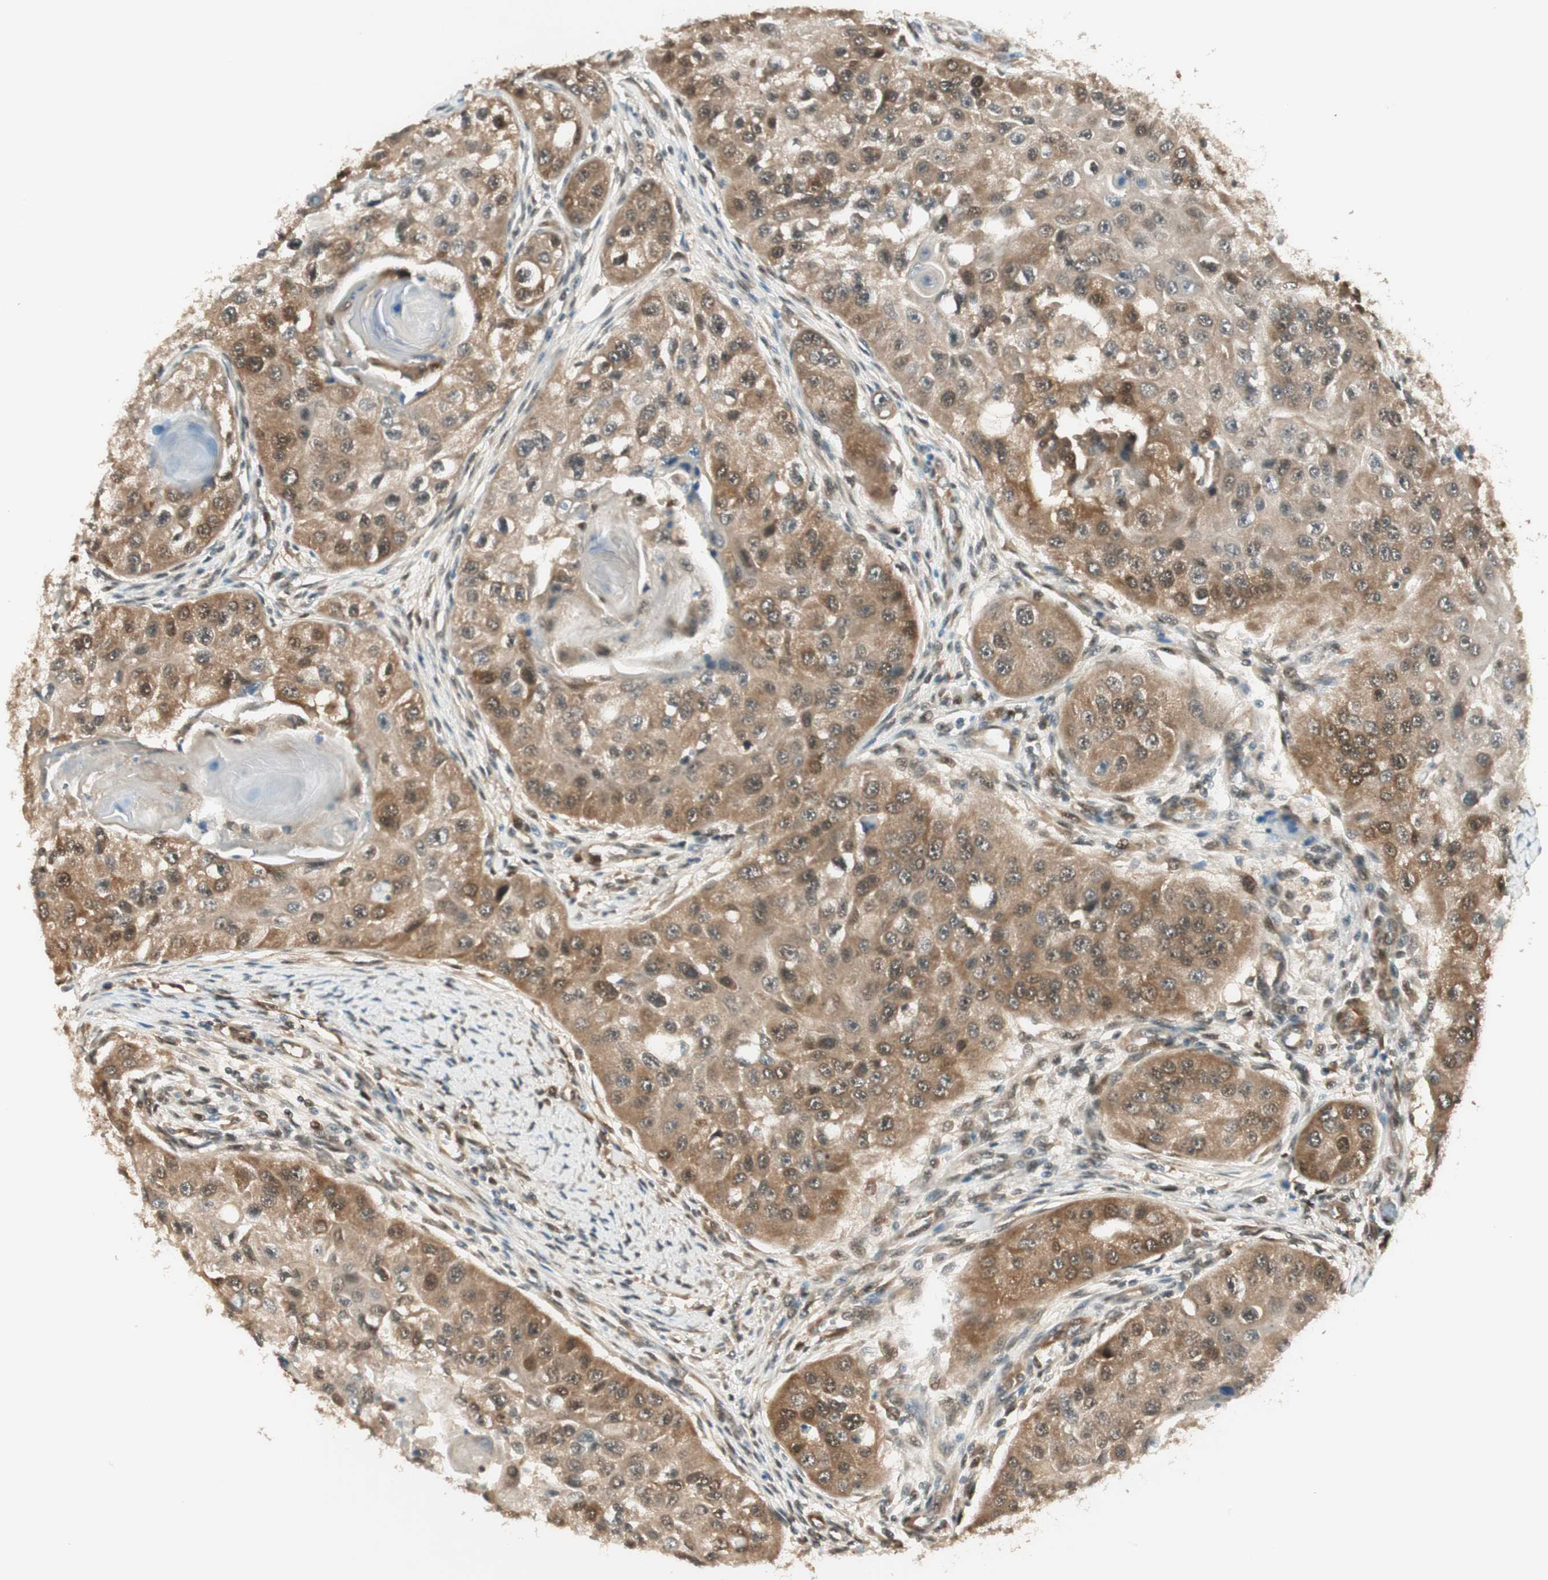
{"staining": {"intensity": "weak", "quantity": ">75%", "location": "cytoplasmic/membranous"}, "tissue": "head and neck cancer", "cell_type": "Tumor cells", "image_type": "cancer", "snomed": [{"axis": "morphology", "description": "Normal tissue, NOS"}, {"axis": "morphology", "description": "Squamous cell carcinoma, NOS"}, {"axis": "topography", "description": "Skeletal muscle"}, {"axis": "topography", "description": "Head-Neck"}], "caption": "Approximately >75% of tumor cells in head and neck cancer (squamous cell carcinoma) show weak cytoplasmic/membranous protein staining as visualized by brown immunohistochemical staining.", "gene": "IPO5", "patient": {"sex": "male", "age": 51}}